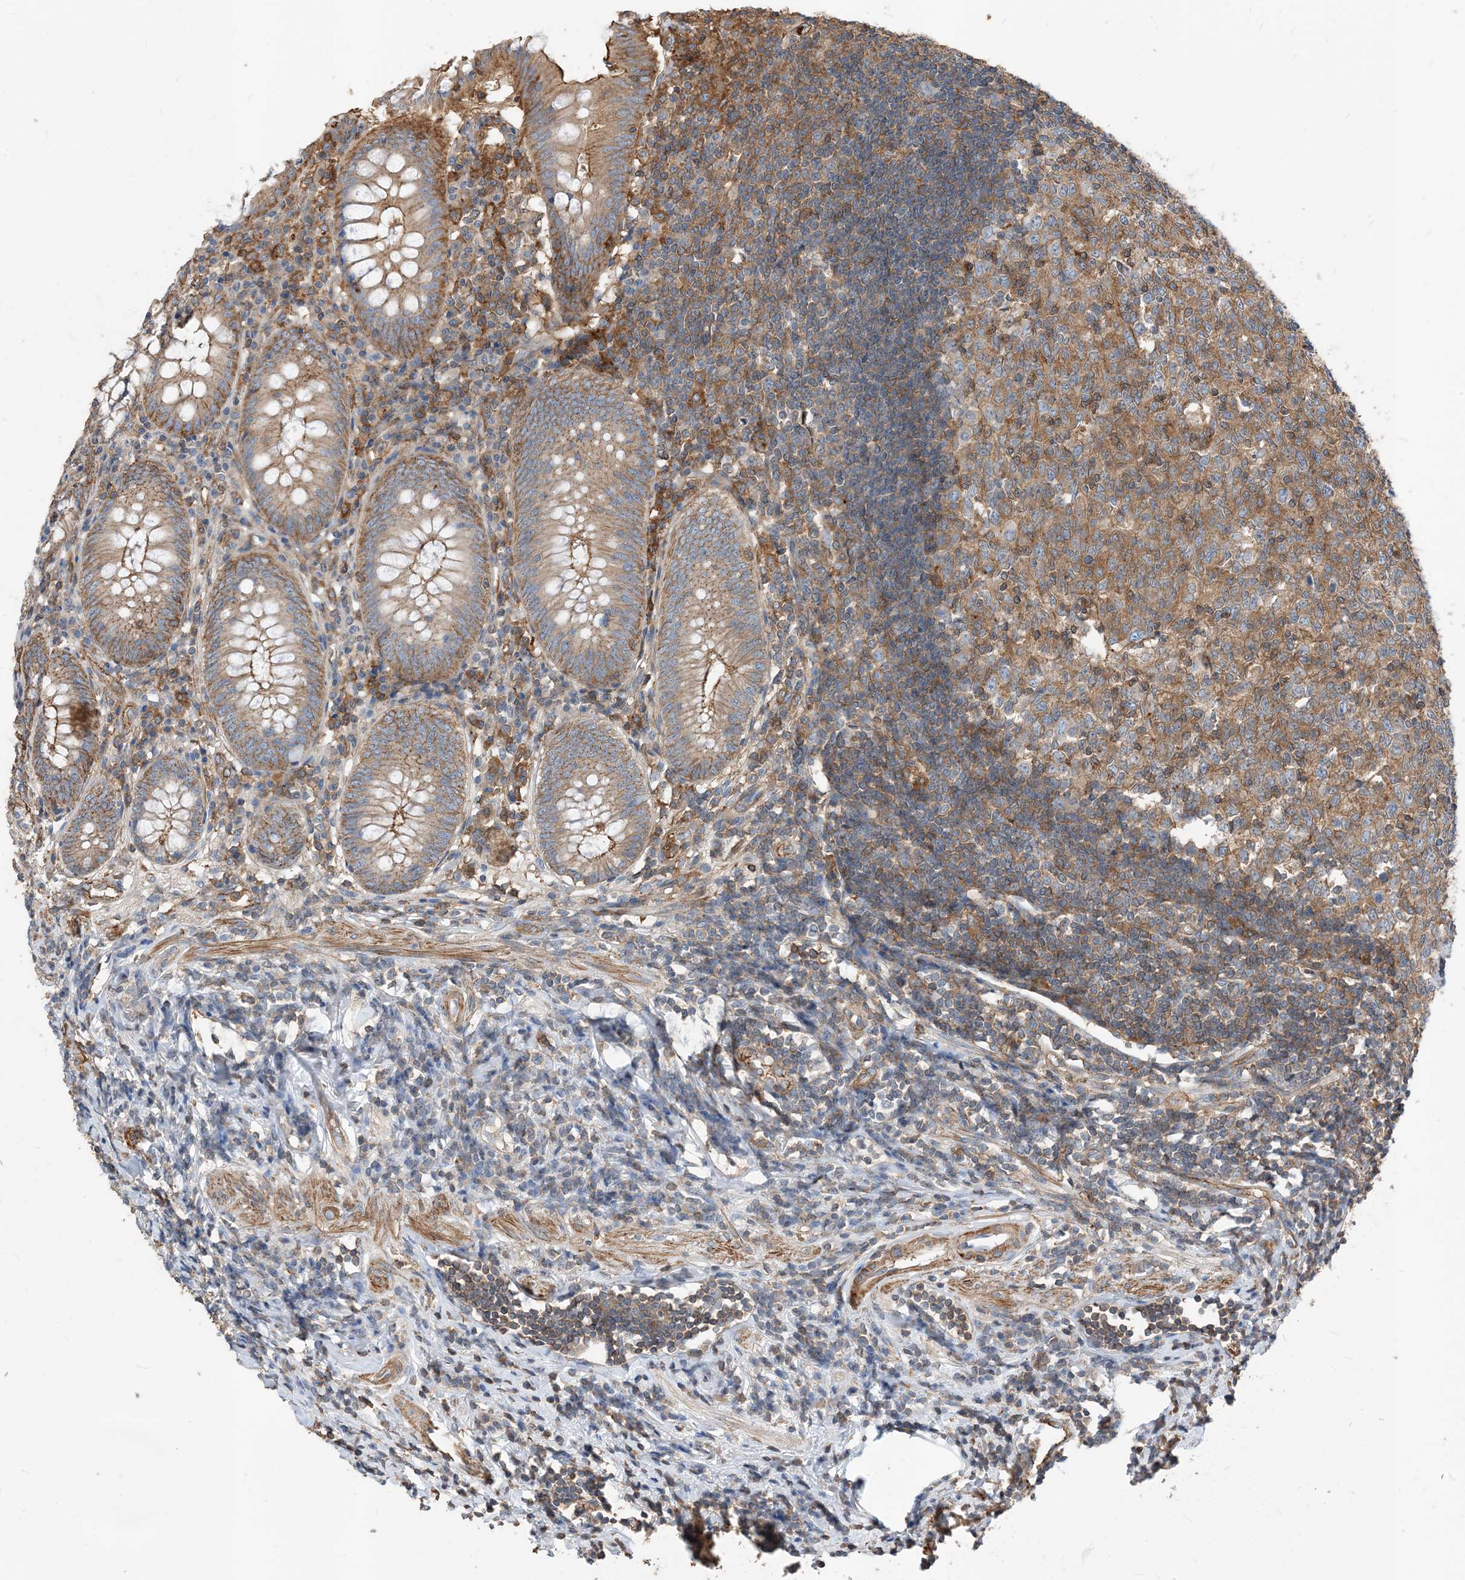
{"staining": {"intensity": "moderate", "quantity": ">75%", "location": "cytoplasmic/membranous"}, "tissue": "appendix", "cell_type": "Glandular cells", "image_type": "normal", "snomed": [{"axis": "morphology", "description": "Normal tissue, NOS"}, {"axis": "topography", "description": "Appendix"}], "caption": "Glandular cells reveal medium levels of moderate cytoplasmic/membranous staining in about >75% of cells in benign human appendix.", "gene": "PARVG", "patient": {"sex": "female", "age": 54}}